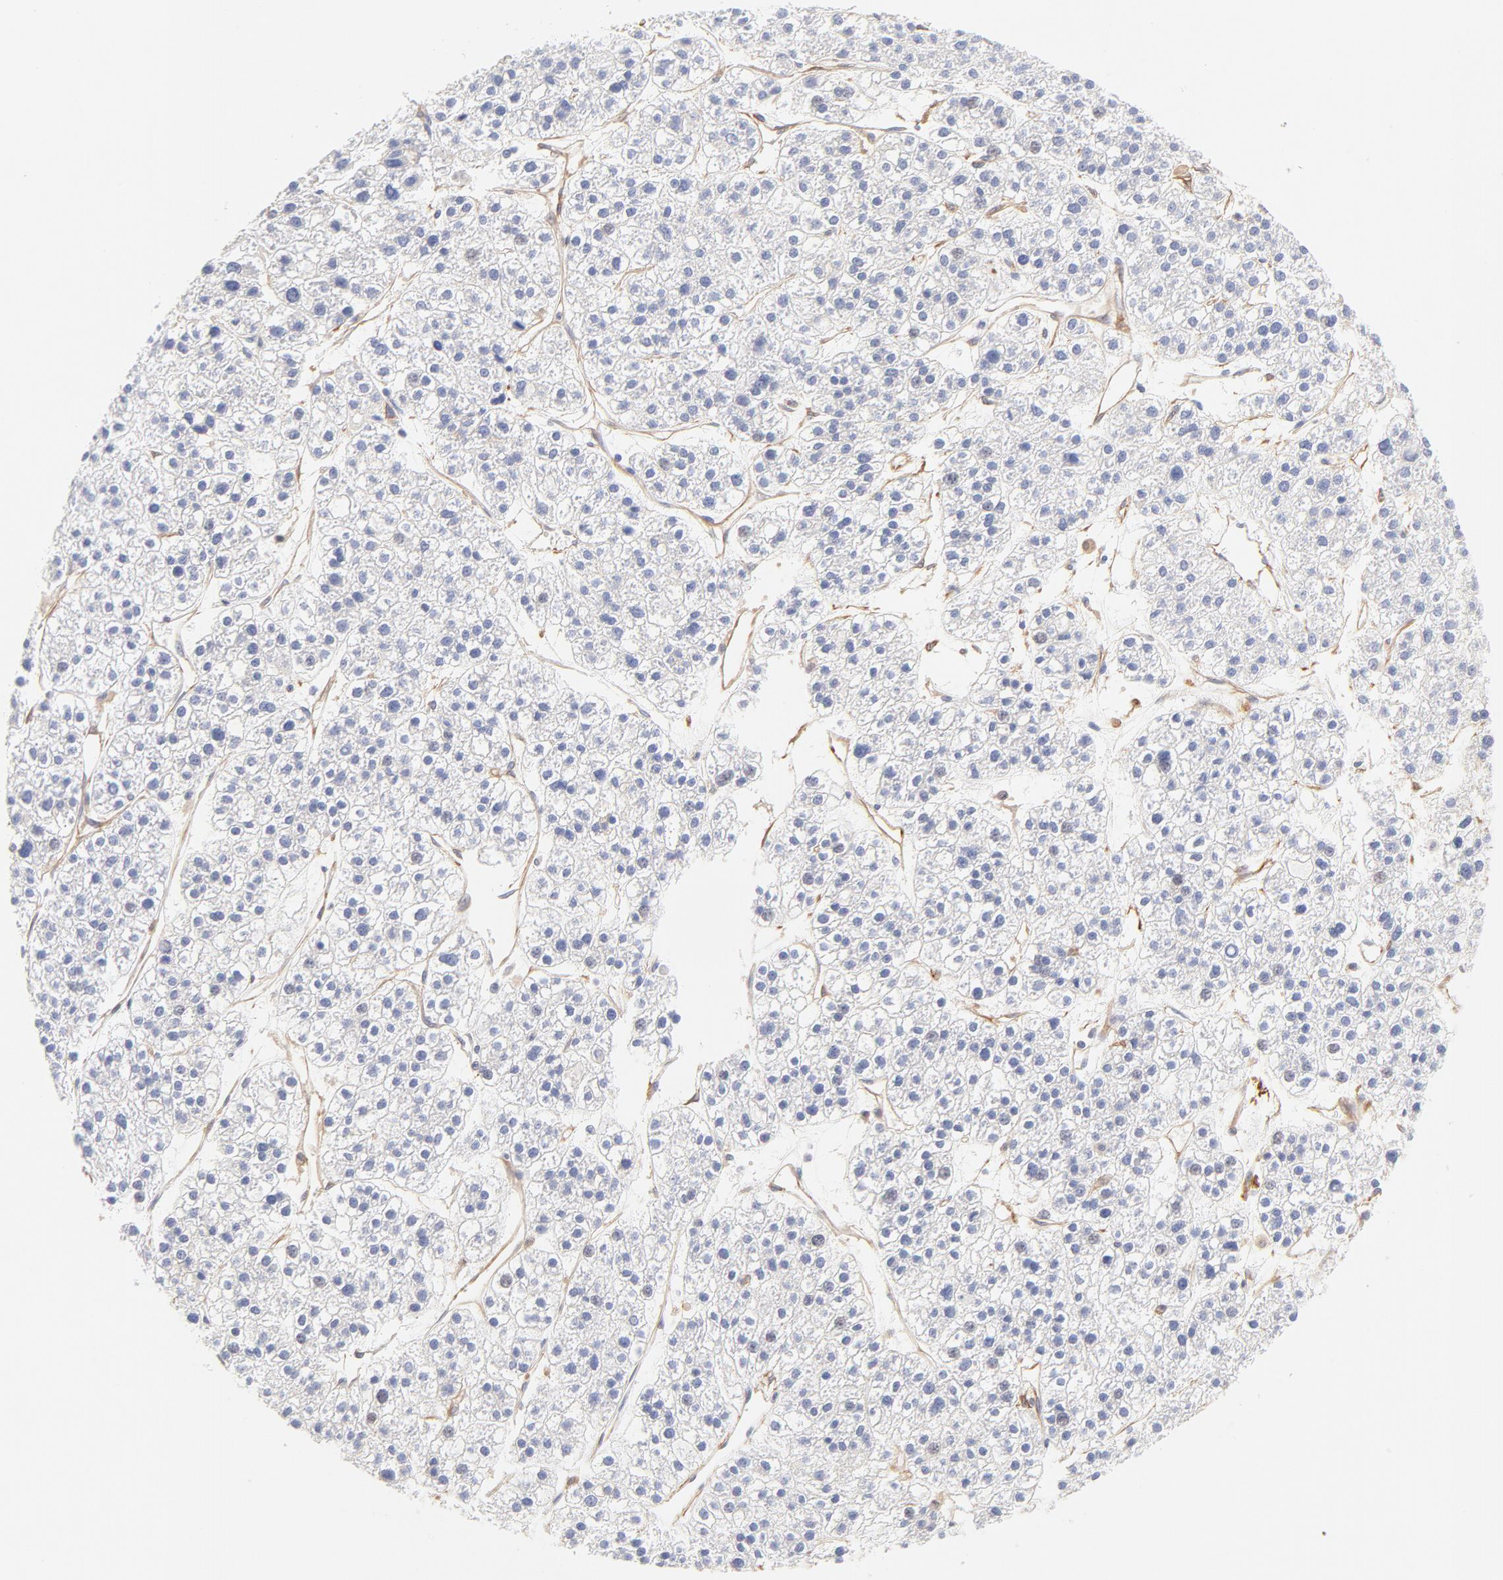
{"staining": {"intensity": "negative", "quantity": "none", "location": "none"}, "tissue": "liver cancer", "cell_type": "Tumor cells", "image_type": "cancer", "snomed": [{"axis": "morphology", "description": "Carcinoma, Hepatocellular, NOS"}, {"axis": "topography", "description": "Liver"}], "caption": "Human liver hepatocellular carcinoma stained for a protein using IHC reveals no expression in tumor cells.", "gene": "LDLRAP1", "patient": {"sex": "female", "age": 85}}